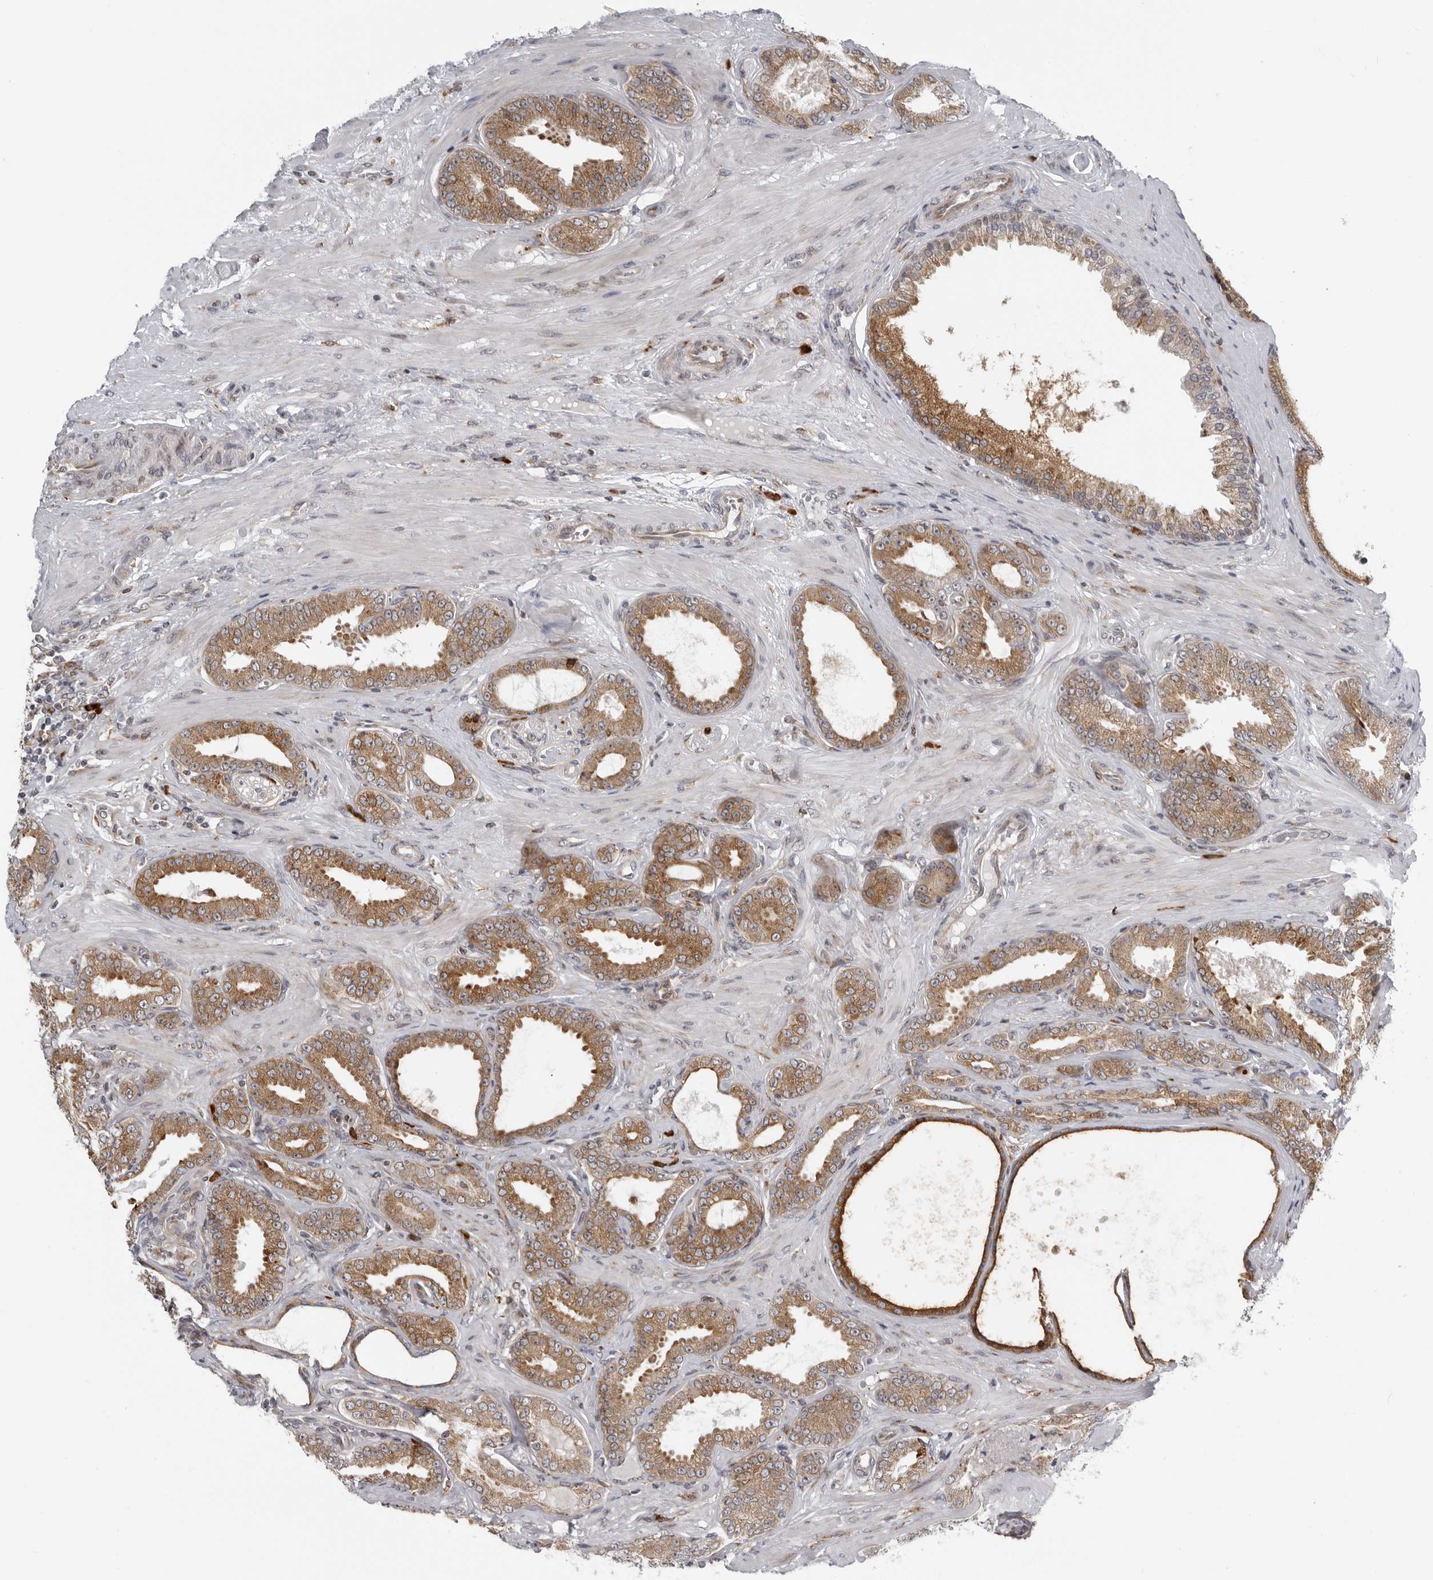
{"staining": {"intensity": "moderate", "quantity": ">75%", "location": "cytoplasmic/membranous"}, "tissue": "prostate cancer", "cell_type": "Tumor cells", "image_type": "cancer", "snomed": [{"axis": "morphology", "description": "Adenocarcinoma, Low grade"}, {"axis": "topography", "description": "Prostate"}], "caption": "High-power microscopy captured an IHC photomicrograph of prostate cancer, revealing moderate cytoplasmic/membranous positivity in approximately >75% of tumor cells.", "gene": "ALPK2", "patient": {"sex": "male", "age": 63}}